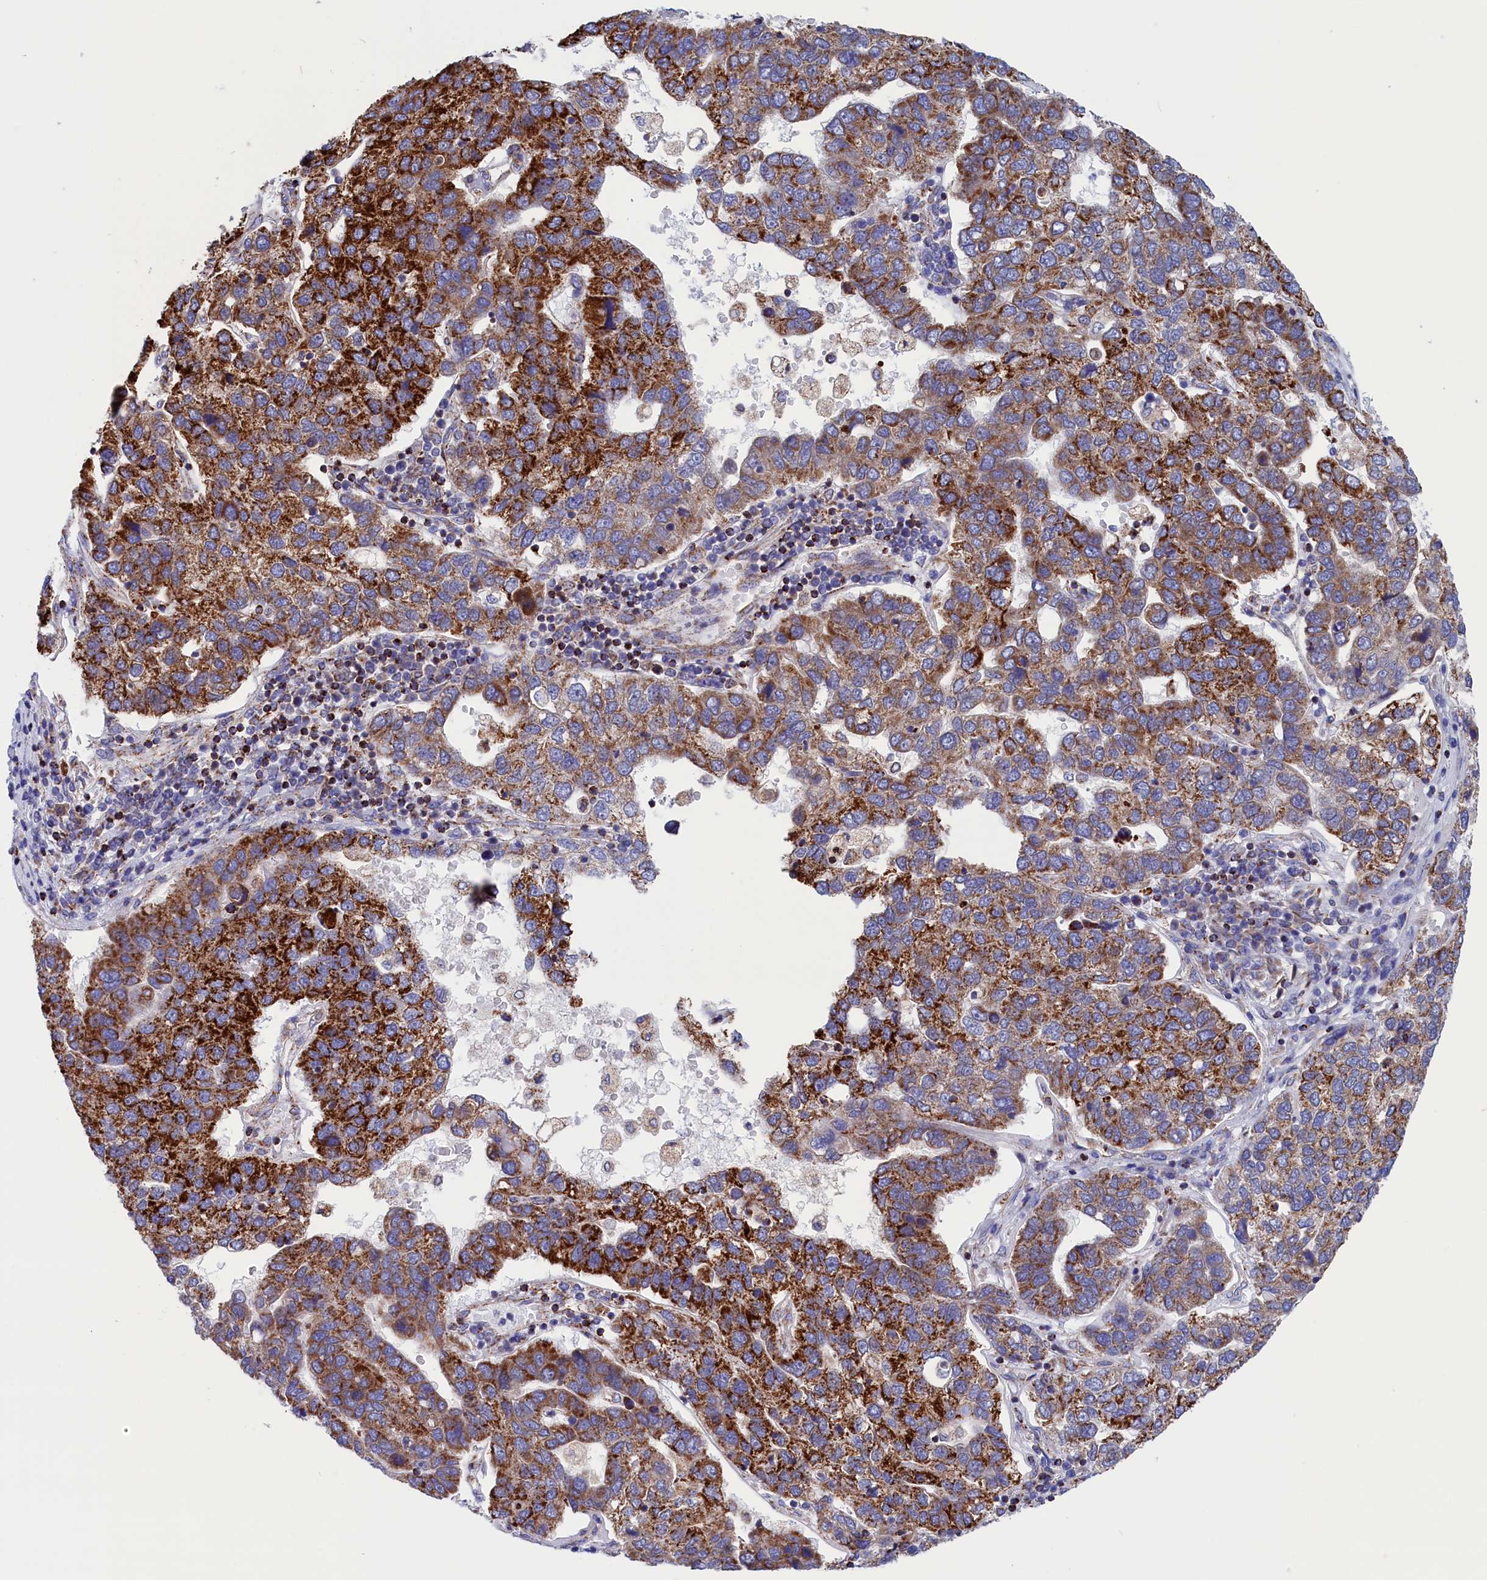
{"staining": {"intensity": "strong", "quantity": ">75%", "location": "cytoplasmic/membranous"}, "tissue": "pancreatic cancer", "cell_type": "Tumor cells", "image_type": "cancer", "snomed": [{"axis": "morphology", "description": "Adenocarcinoma, NOS"}, {"axis": "topography", "description": "Pancreas"}], "caption": "Human pancreatic cancer (adenocarcinoma) stained with a brown dye reveals strong cytoplasmic/membranous positive staining in about >75% of tumor cells.", "gene": "WDR83", "patient": {"sex": "female", "age": 61}}